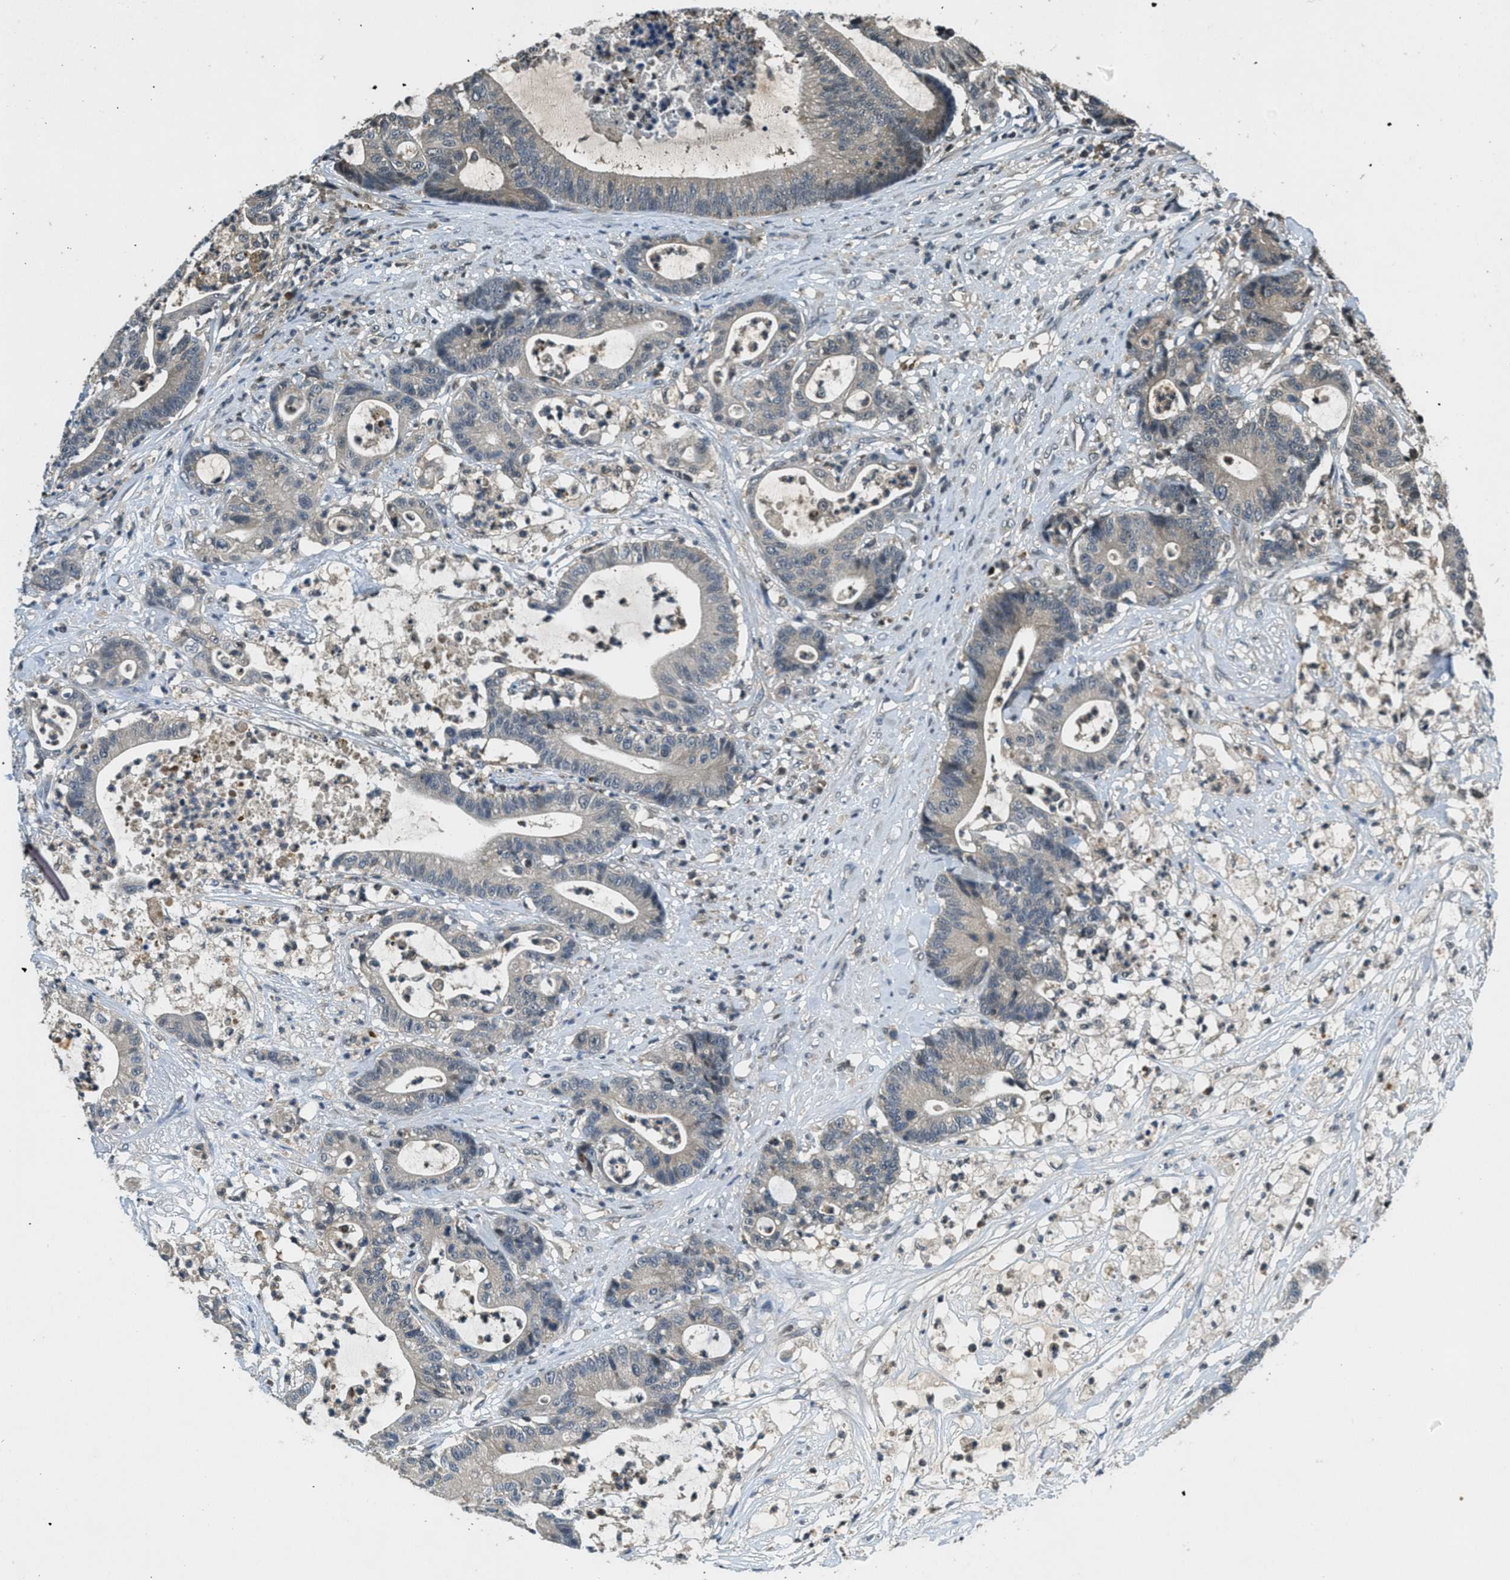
{"staining": {"intensity": "weak", "quantity": "<25%", "location": "cytoplasmic/membranous"}, "tissue": "colorectal cancer", "cell_type": "Tumor cells", "image_type": "cancer", "snomed": [{"axis": "morphology", "description": "Adenocarcinoma, NOS"}, {"axis": "topography", "description": "Colon"}], "caption": "Protein analysis of adenocarcinoma (colorectal) reveals no significant staining in tumor cells. Brightfield microscopy of immunohistochemistry (IHC) stained with DAB (brown) and hematoxylin (blue), captured at high magnification.", "gene": "DUSP6", "patient": {"sex": "female", "age": 84}}